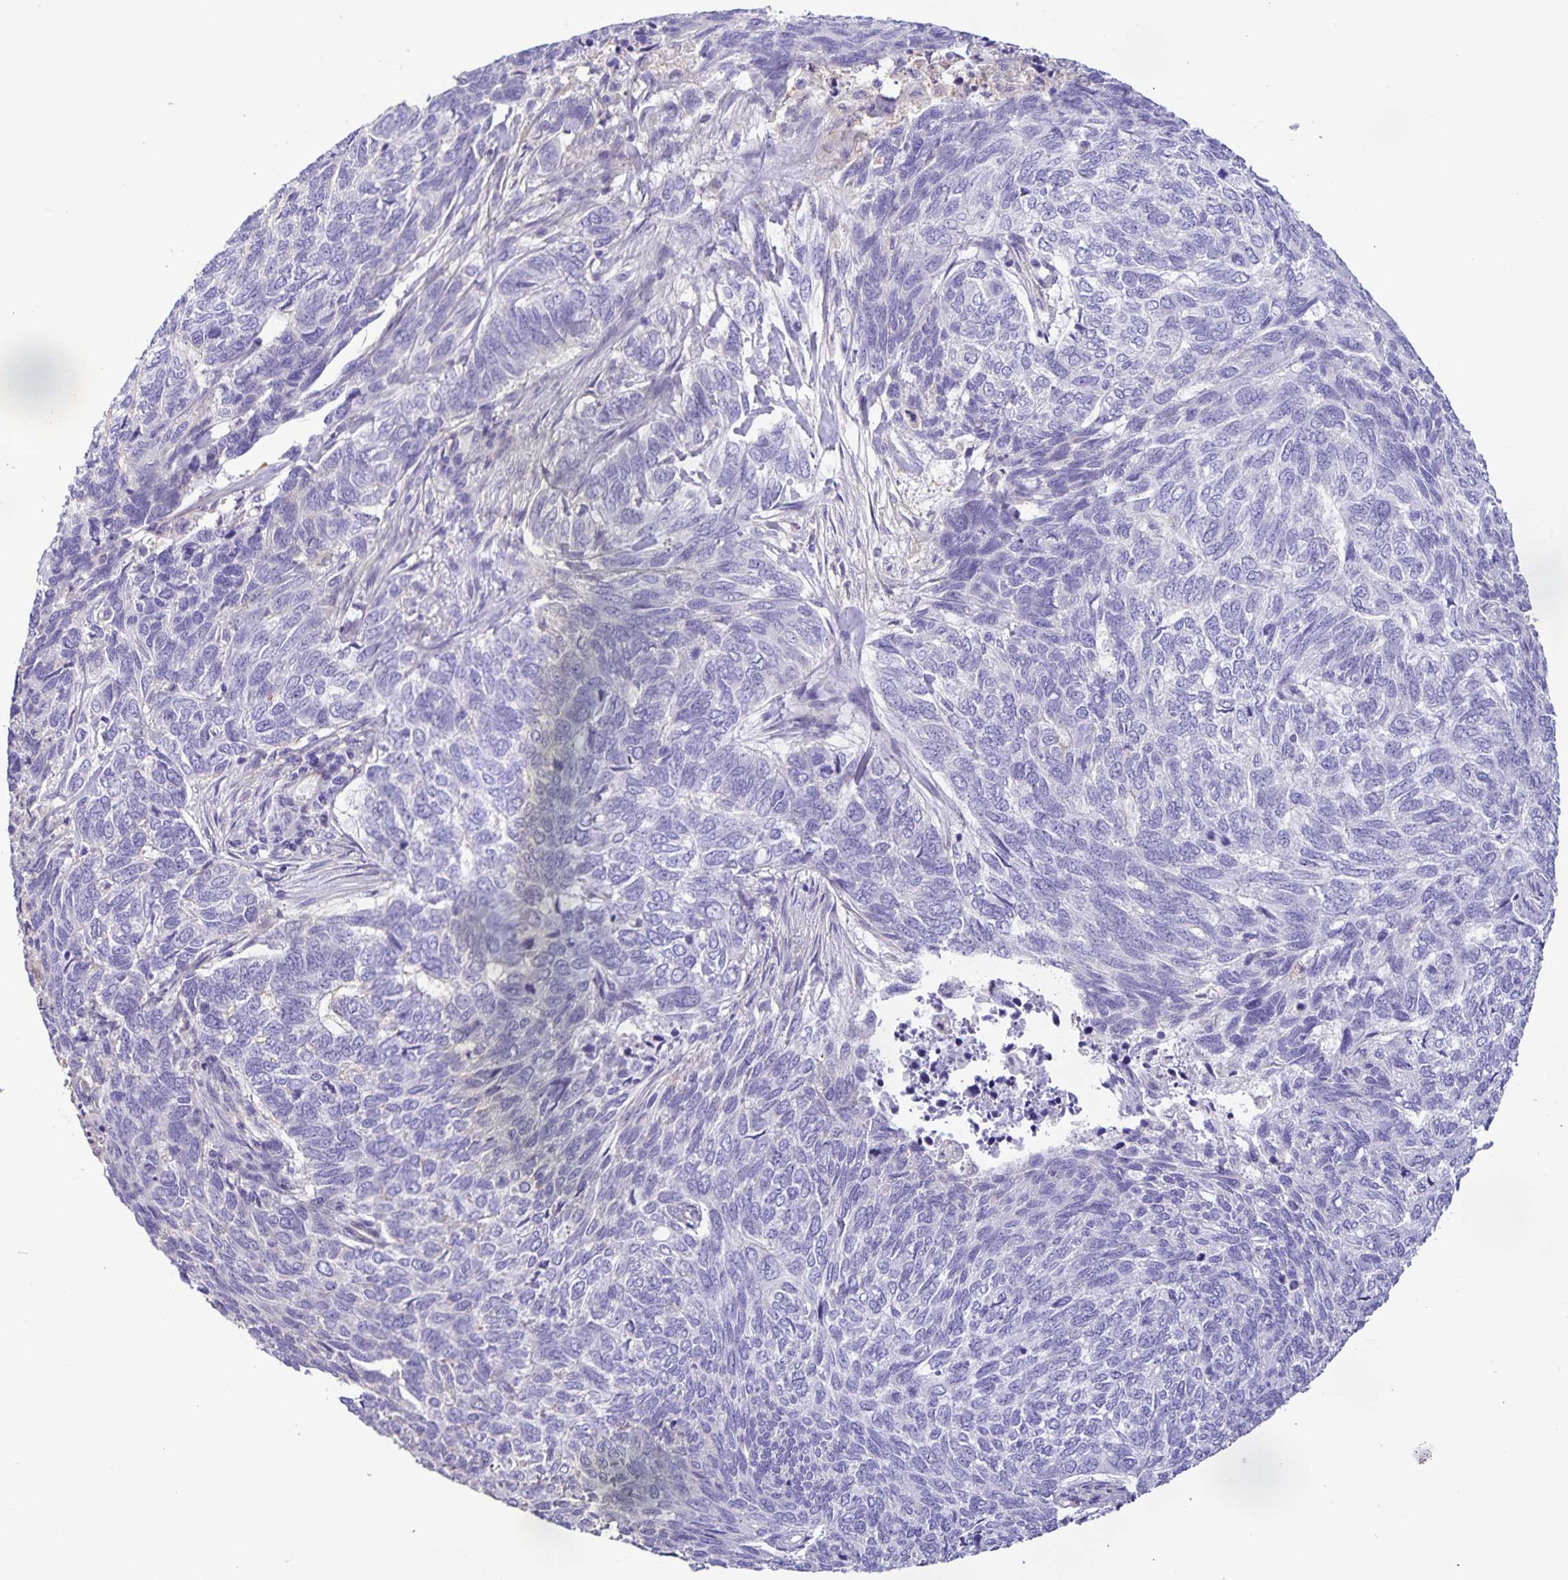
{"staining": {"intensity": "negative", "quantity": "none", "location": "none"}, "tissue": "skin cancer", "cell_type": "Tumor cells", "image_type": "cancer", "snomed": [{"axis": "morphology", "description": "Basal cell carcinoma"}, {"axis": "topography", "description": "Skin"}], "caption": "This histopathology image is of skin basal cell carcinoma stained with immunohistochemistry (IHC) to label a protein in brown with the nuclei are counter-stained blue. There is no staining in tumor cells. (DAB (3,3'-diaminobenzidine) IHC with hematoxylin counter stain).", "gene": "BOLL", "patient": {"sex": "female", "age": 65}}